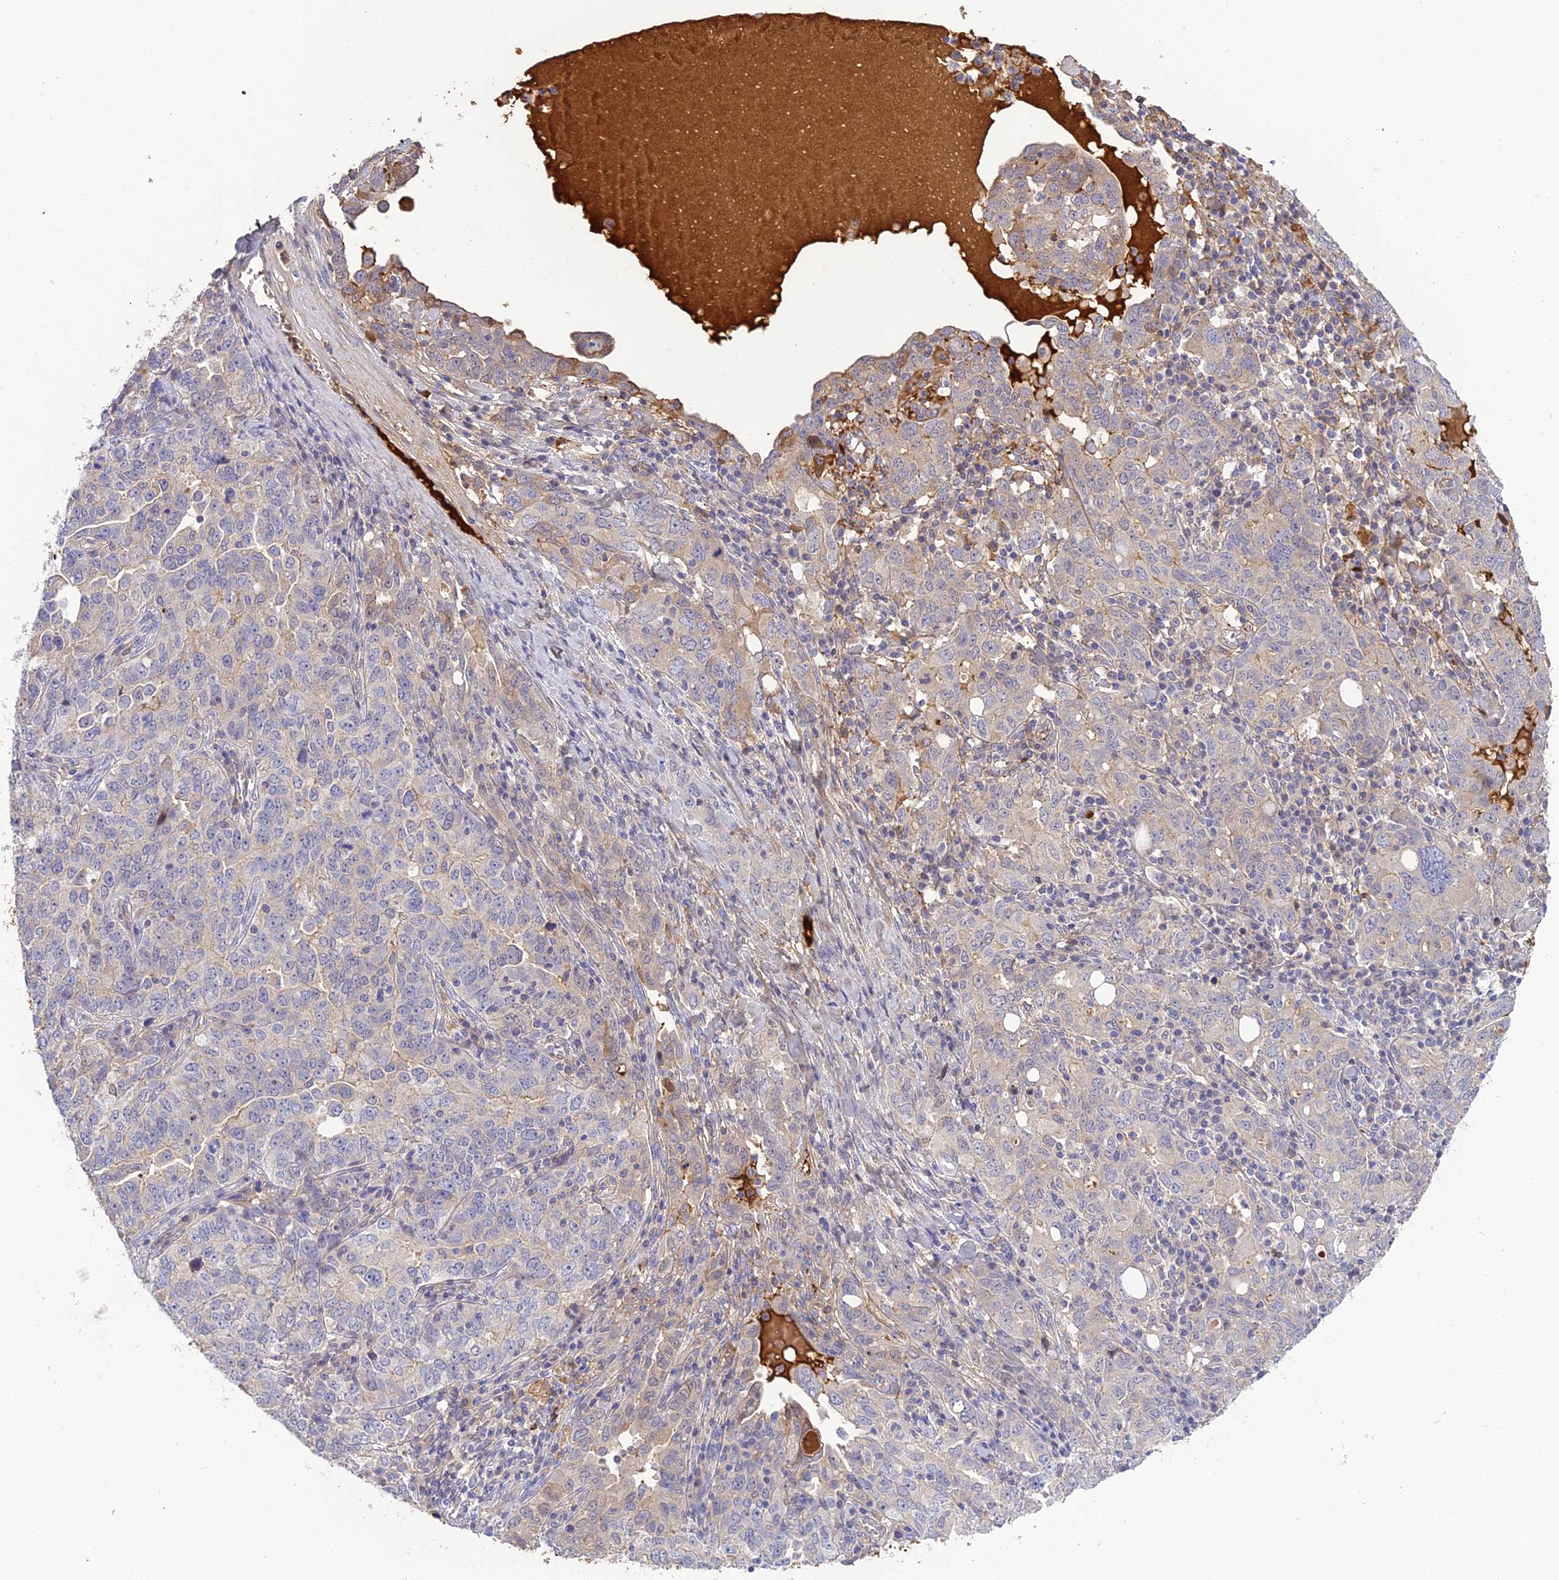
{"staining": {"intensity": "negative", "quantity": "none", "location": "none"}, "tissue": "ovarian cancer", "cell_type": "Tumor cells", "image_type": "cancer", "snomed": [{"axis": "morphology", "description": "Carcinoma, endometroid"}, {"axis": "topography", "description": "Ovary"}], "caption": "There is no significant positivity in tumor cells of ovarian cancer (endometroid carcinoma).", "gene": "PZP", "patient": {"sex": "female", "age": 62}}